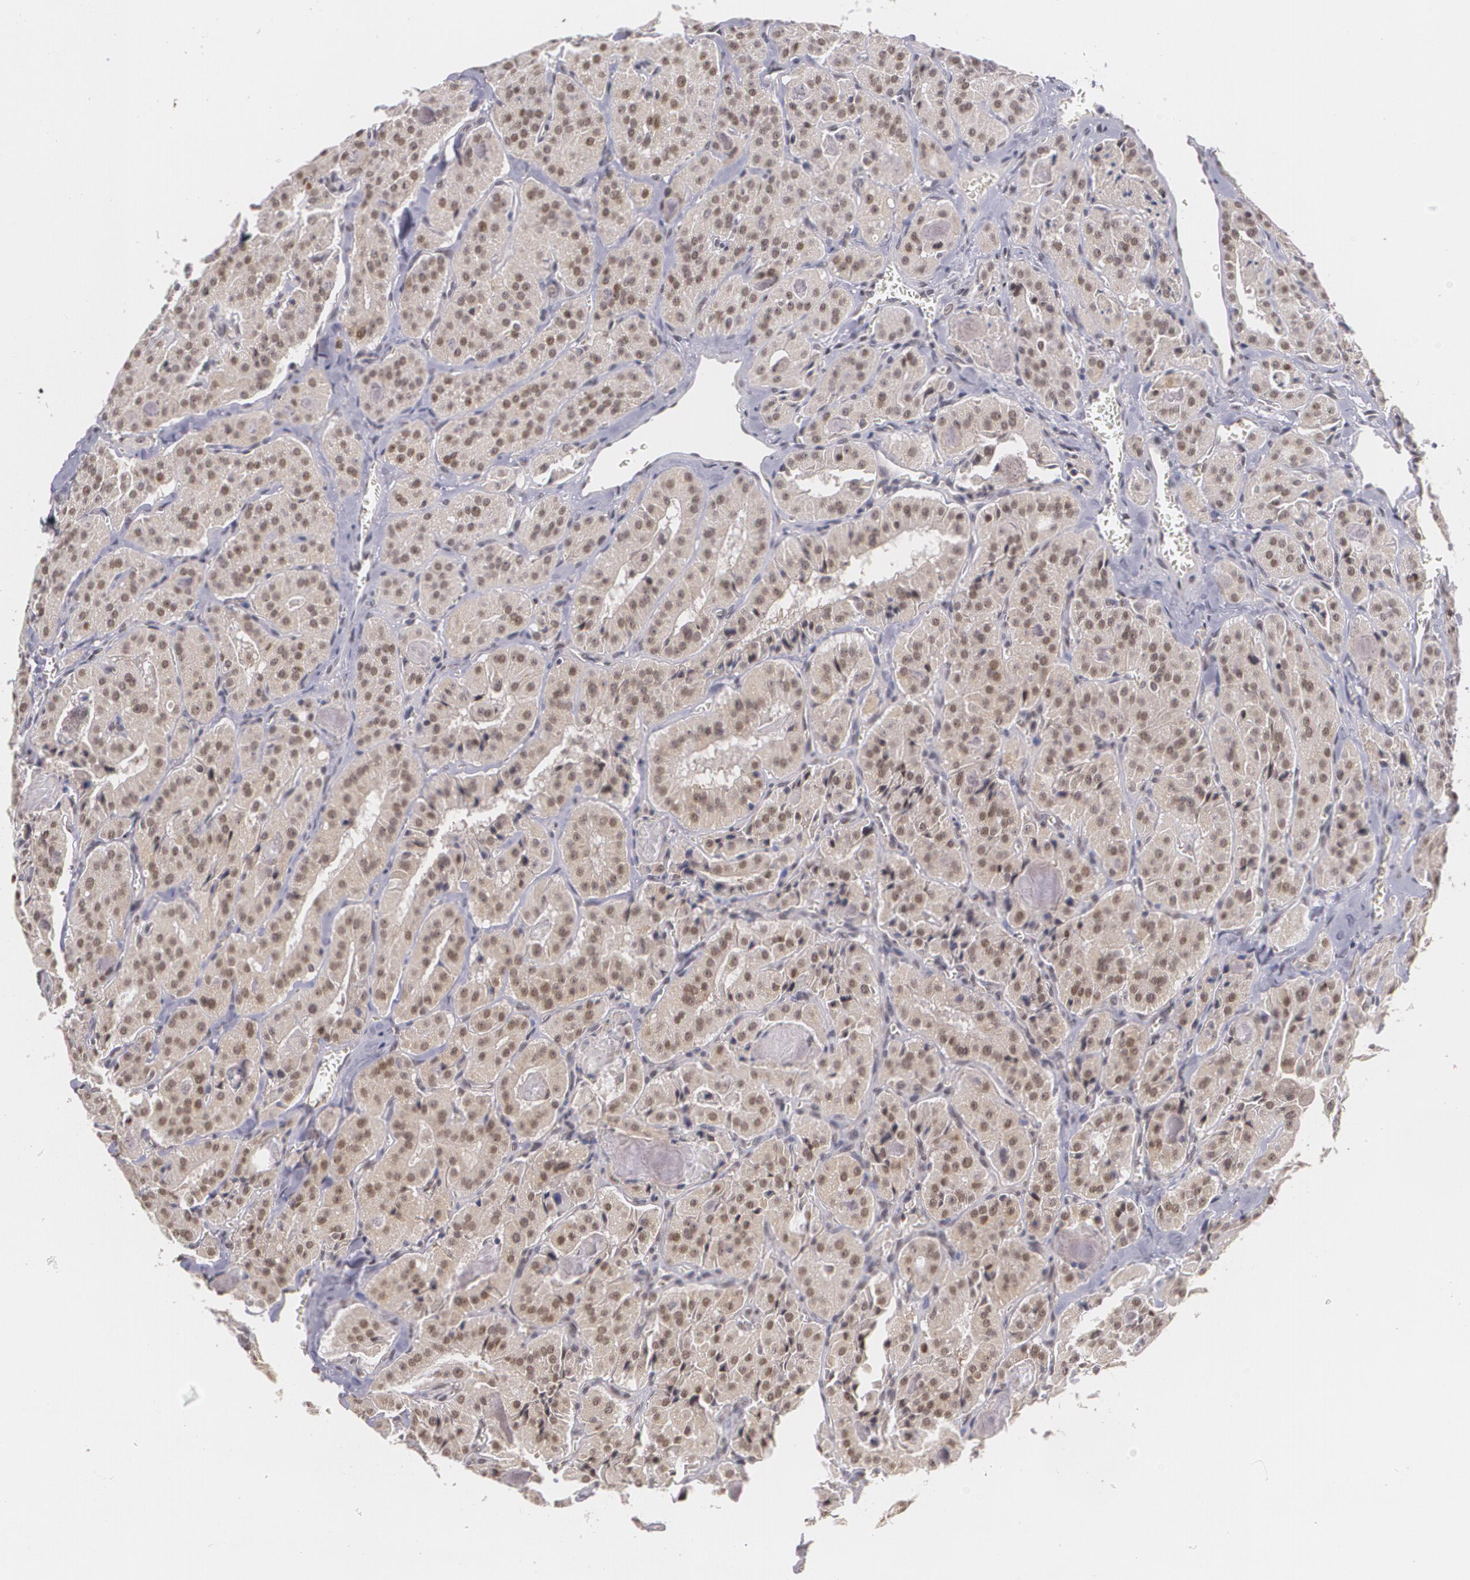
{"staining": {"intensity": "moderate", "quantity": ">75%", "location": "cytoplasmic/membranous,nuclear"}, "tissue": "thyroid cancer", "cell_type": "Tumor cells", "image_type": "cancer", "snomed": [{"axis": "morphology", "description": "Carcinoma, NOS"}, {"axis": "topography", "description": "Thyroid gland"}], "caption": "Tumor cells exhibit moderate cytoplasmic/membranous and nuclear staining in approximately >75% of cells in thyroid cancer (carcinoma). (brown staining indicates protein expression, while blue staining denotes nuclei).", "gene": "ALX1", "patient": {"sex": "male", "age": 76}}